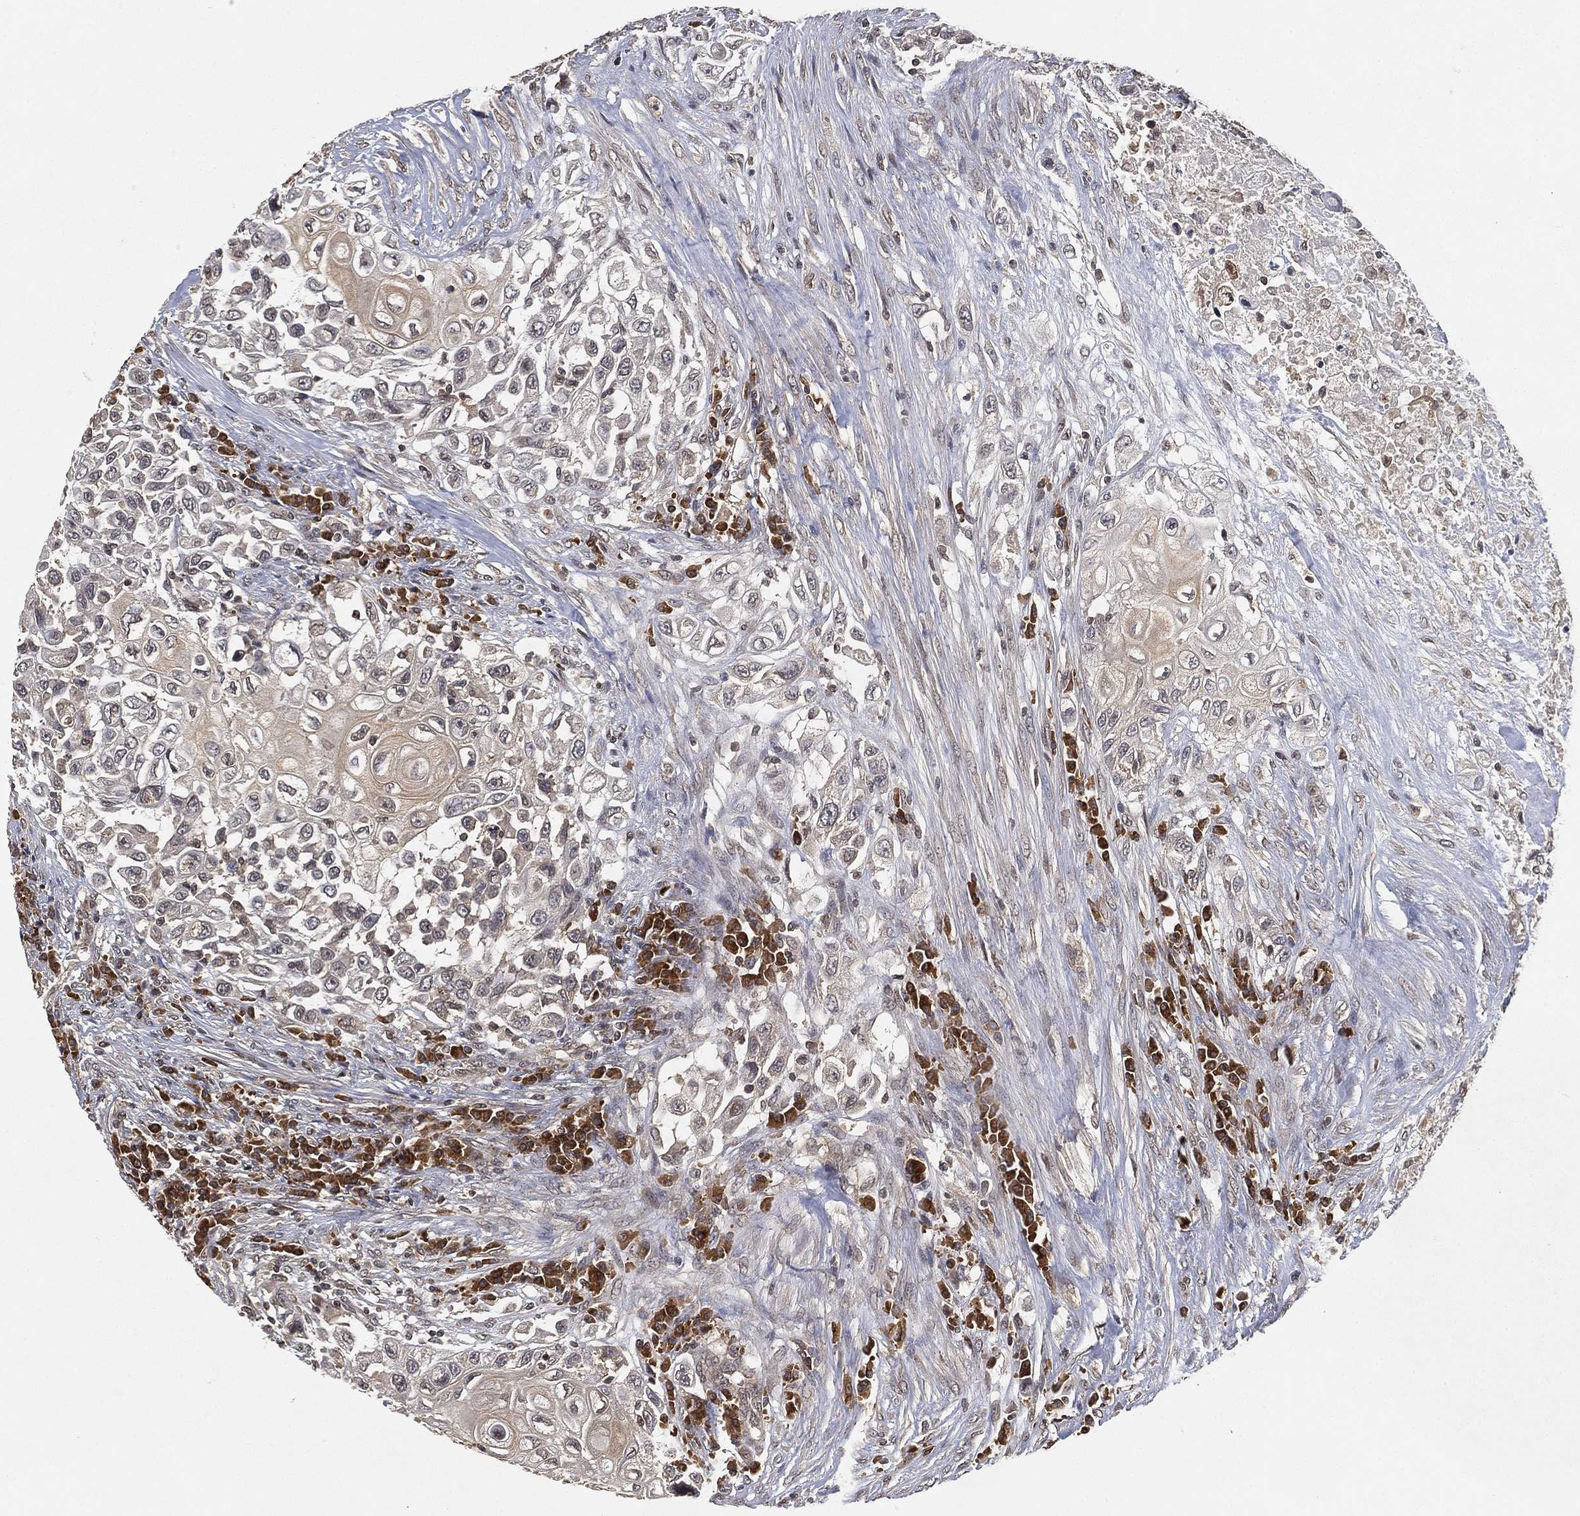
{"staining": {"intensity": "negative", "quantity": "none", "location": "none"}, "tissue": "urothelial cancer", "cell_type": "Tumor cells", "image_type": "cancer", "snomed": [{"axis": "morphology", "description": "Urothelial carcinoma, High grade"}, {"axis": "topography", "description": "Urinary bladder"}], "caption": "There is no significant staining in tumor cells of urothelial carcinoma (high-grade).", "gene": "UBA5", "patient": {"sex": "female", "age": 56}}